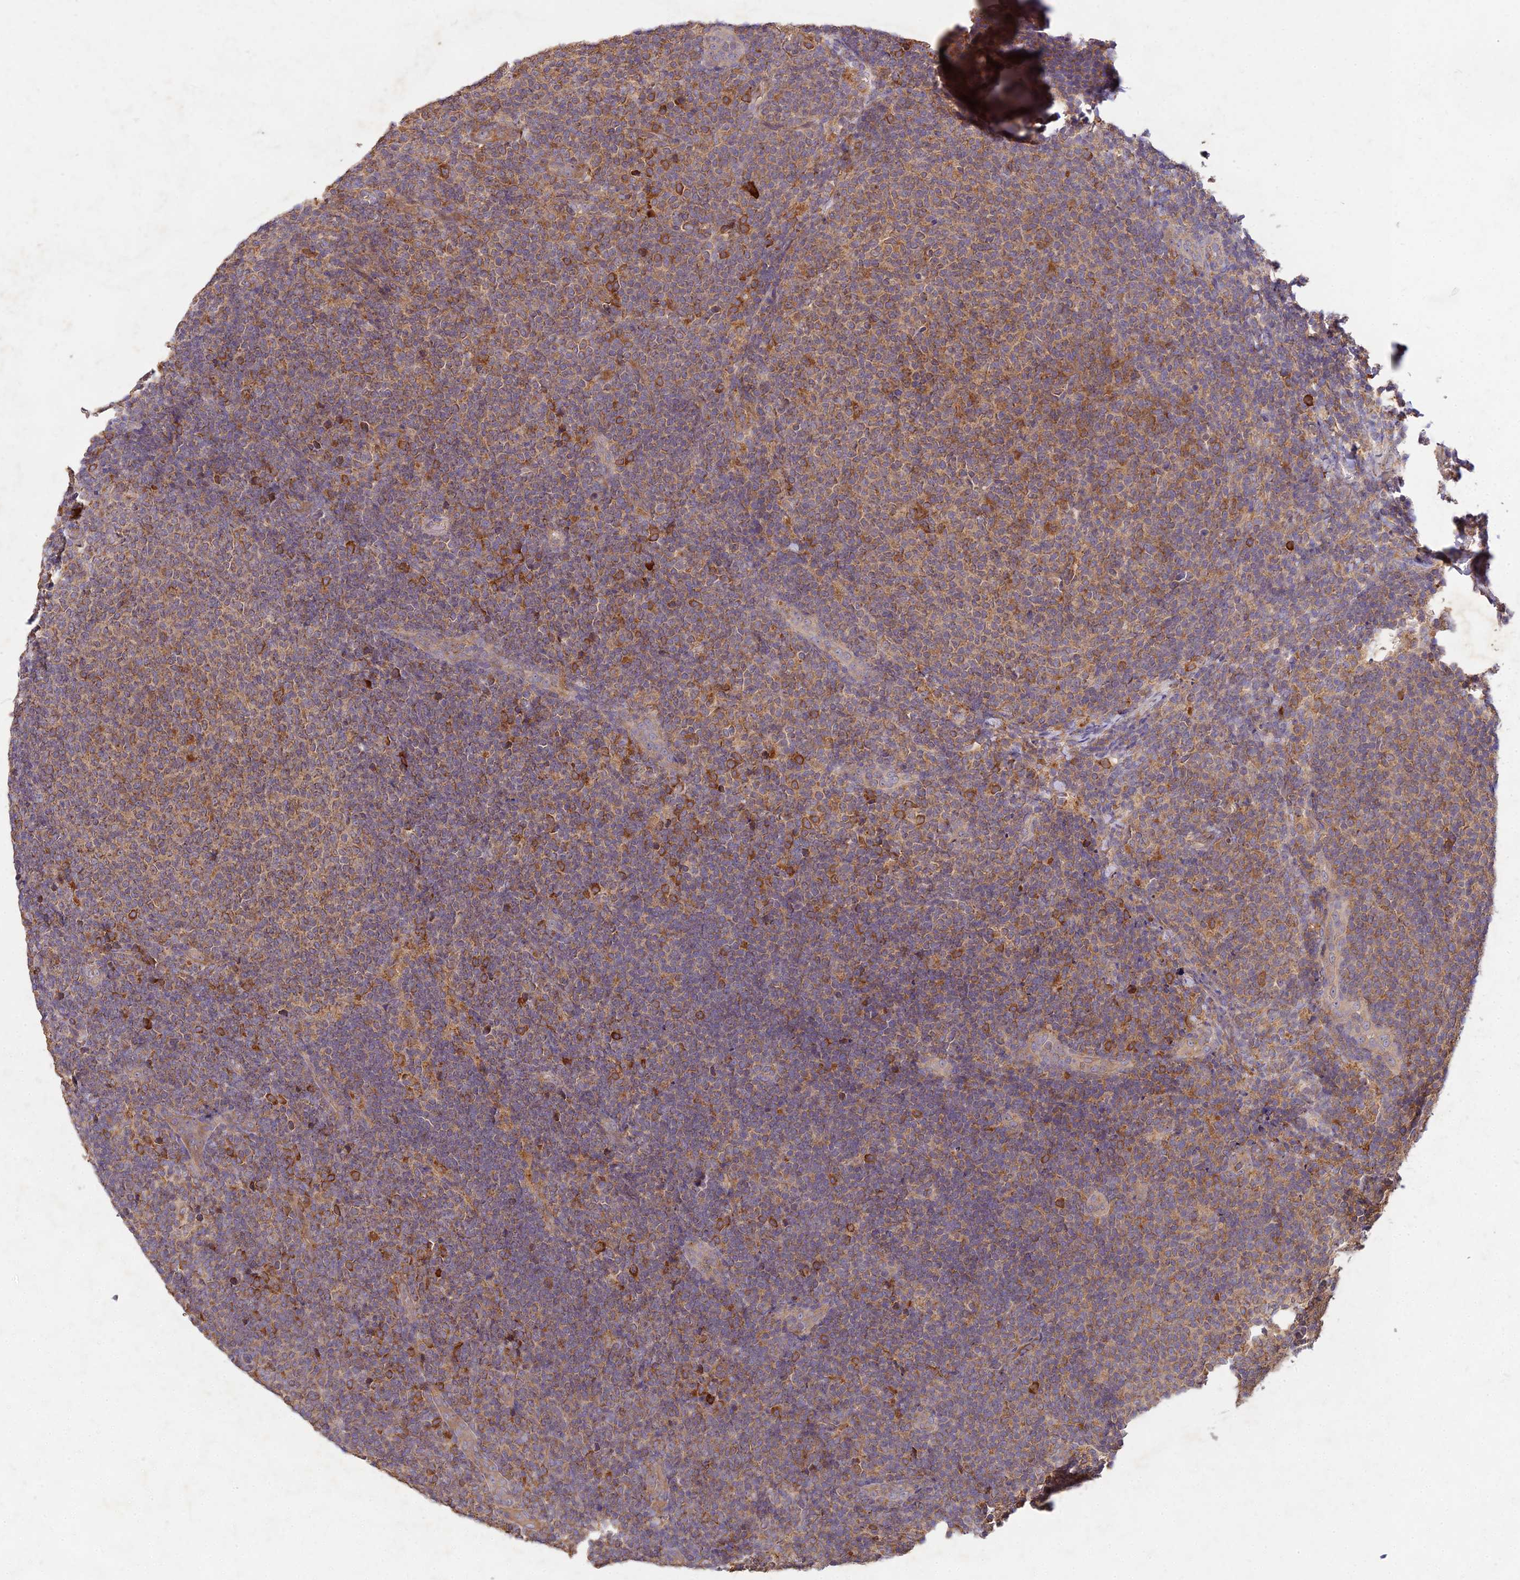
{"staining": {"intensity": "moderate", "quantity": ">75%", "location": "cytoplasmic/membranous"}, "tissue": "lymphoma", "cell_type": "Tumor cells", "image_type": "cancer", "snomed": [{"axis": "morphology", "description": "Malignant lymphoma, non-Hodgkin's type, Low grade"}, {"axis": "topography", "description": "Lymph node"}], "caption": "Lymphoma was stained to show a protein in brown. There is medium levels of moderate cytoplasmic/membranous staining in about >75% of tumor cells. (Stains: DAB in brown, nuclei in blue, Microscopy: brightfield microscopy at high magnification).", "gene": "NXNL2", "patient": {"sex": "male", "age": 66}}